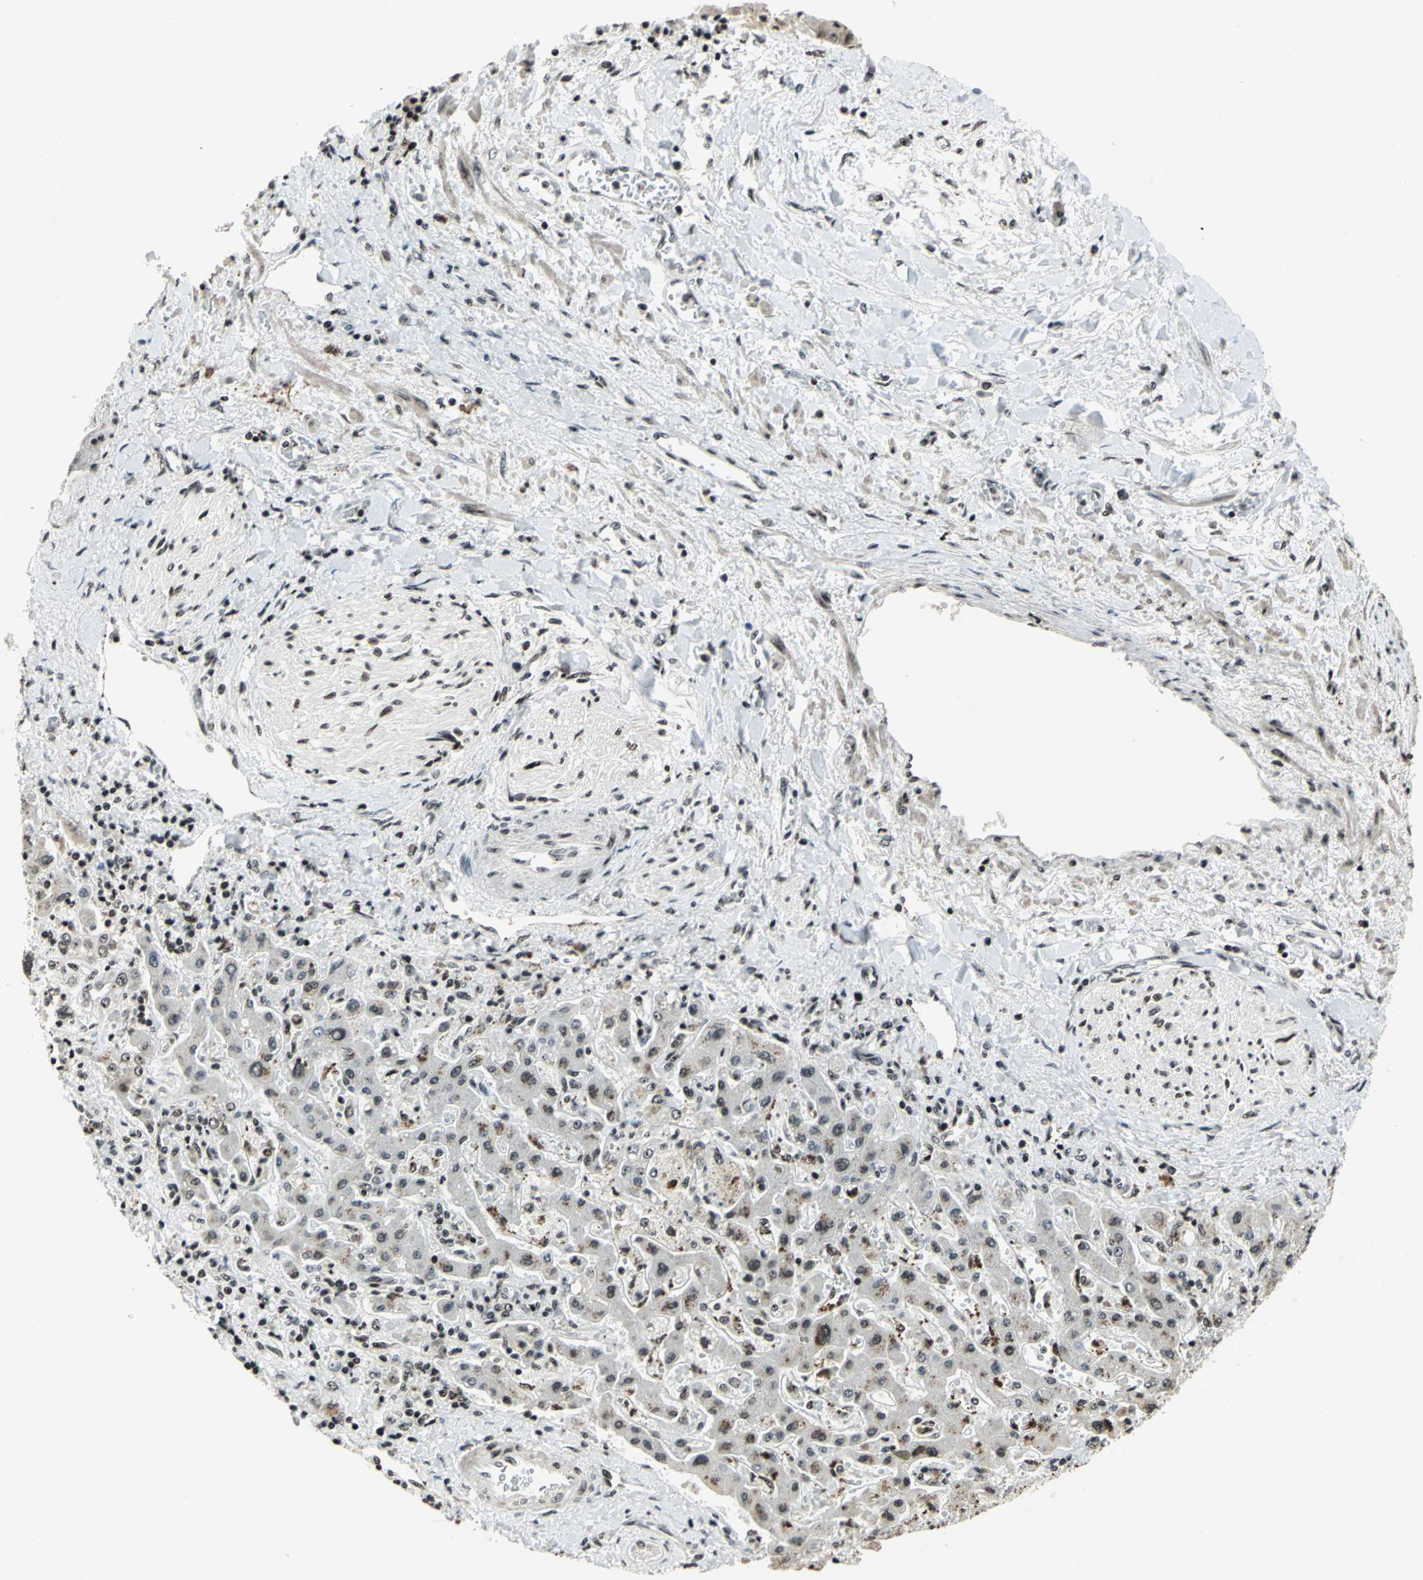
{"staining": {"intensity": "weak", "quantity": "<25%", "location": "cytoplasmic/membranous,nuclear"}, "tissue": "liver cancer", "cell_type": "Tumor cells", "image_type": "cancer", "snomed": [{"axis": "morphology", "description": "Cholangiocarcinoma"}, {"axis": "topography", "description": "Liver"}], "caption": "Immunohistochemical staining of human cholangiocarcinoma (liver) displays no significant staining in tumor cells. Nuclei are stained in blue.", "gene": "UBTF", "patient": {"sex": "male", "age": 50}}